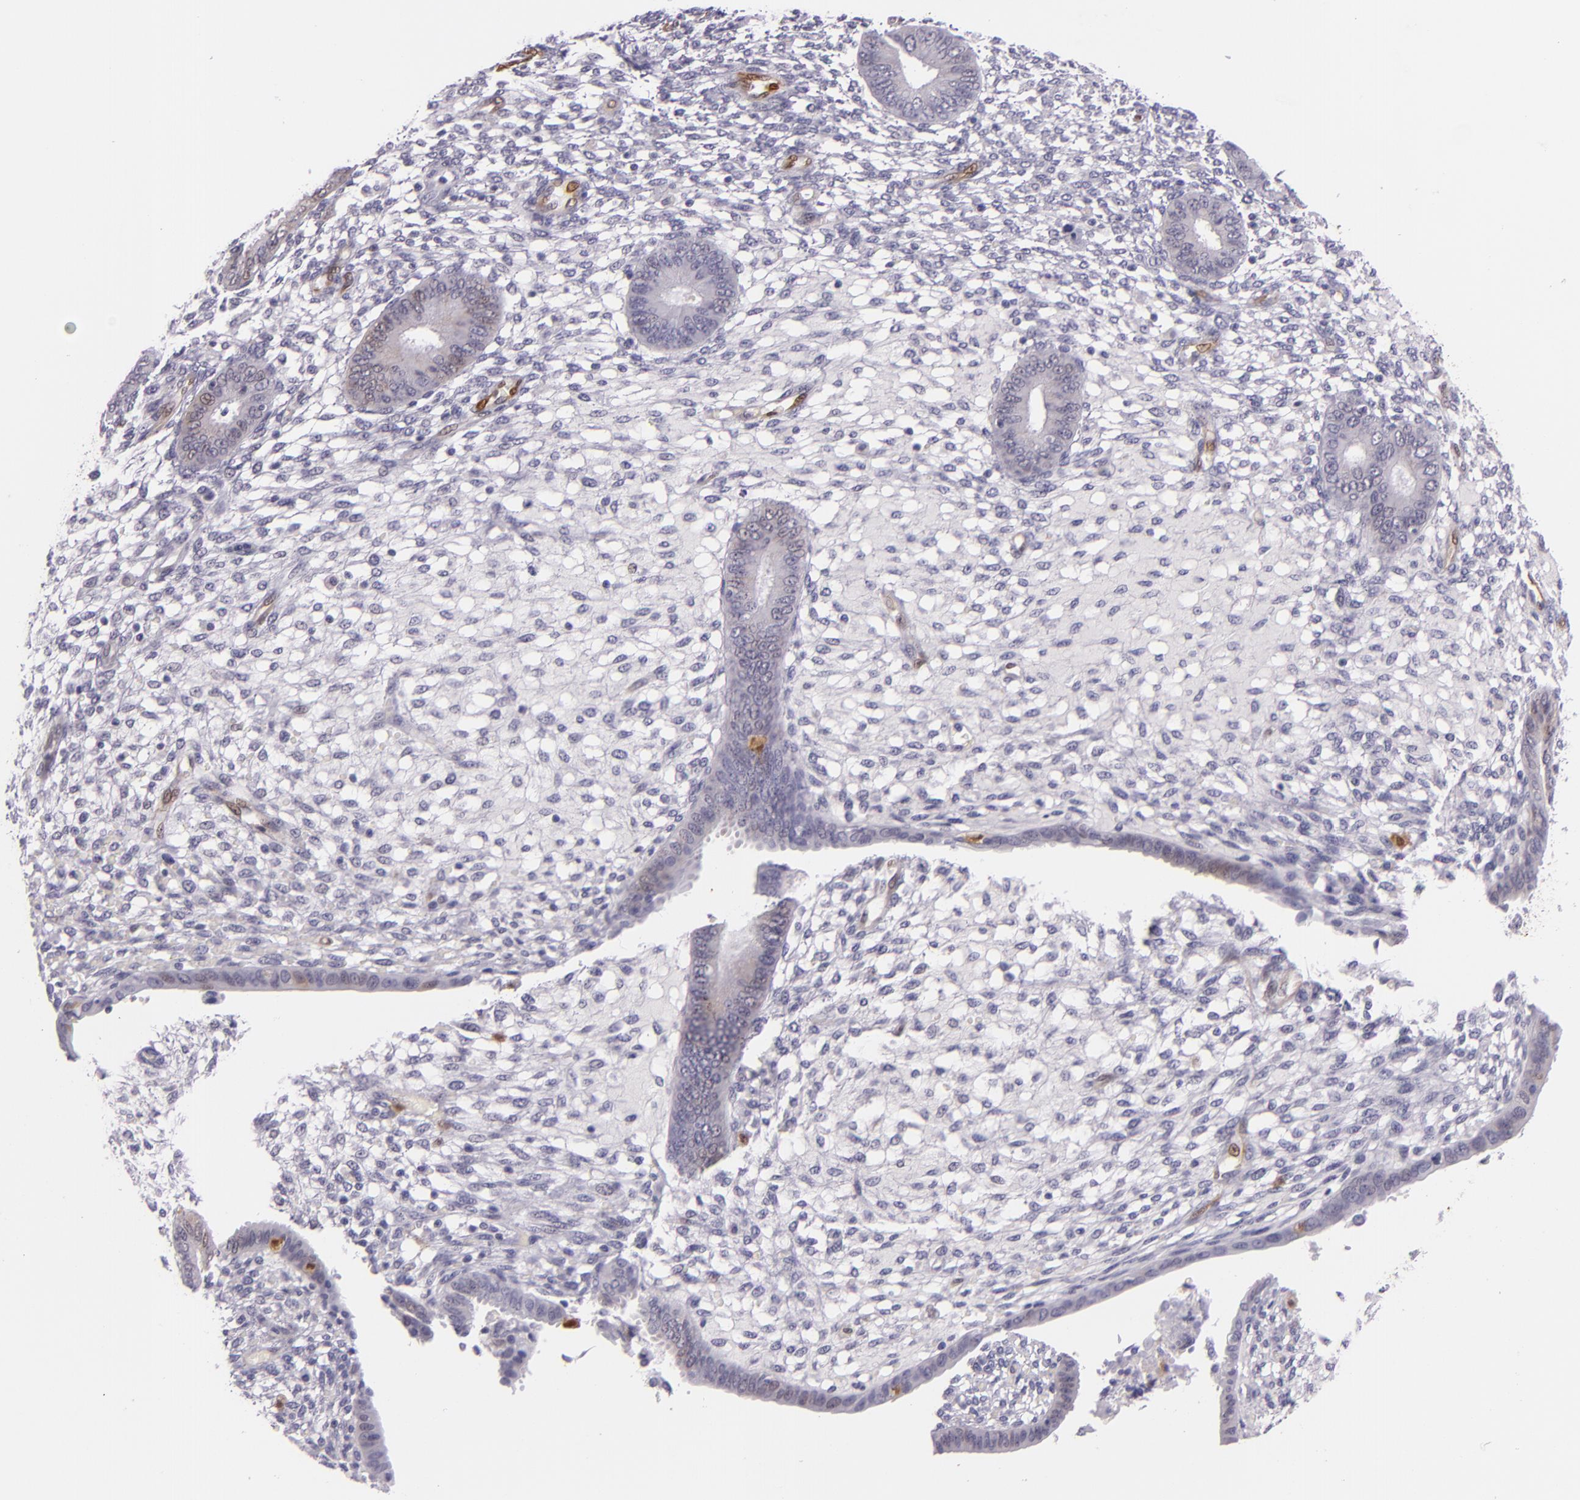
{"staining": {"intensity": "negative", "quantity": "none", "location": "none"}, "tissue": "endometrium", "cell_type": "Cells in endometrial stroma", "image_type": "normal", "snomed": [{"axis": "morphology", "description": "Normal tissue, NOS"}, {"axis": "topography", "description": "Endometrium"}], "caption": "The image displays no staining of cells in endometrial stroma in normal endometrium. (Stains: DAB (3,3'-diaminobenzidine) immunohistochemistry with hematoxylin counter stain, Microscopy: brightfield microscopy at high magnification).", "gene": "MT1A", "patient": {"sex": "female", "age": 42}}